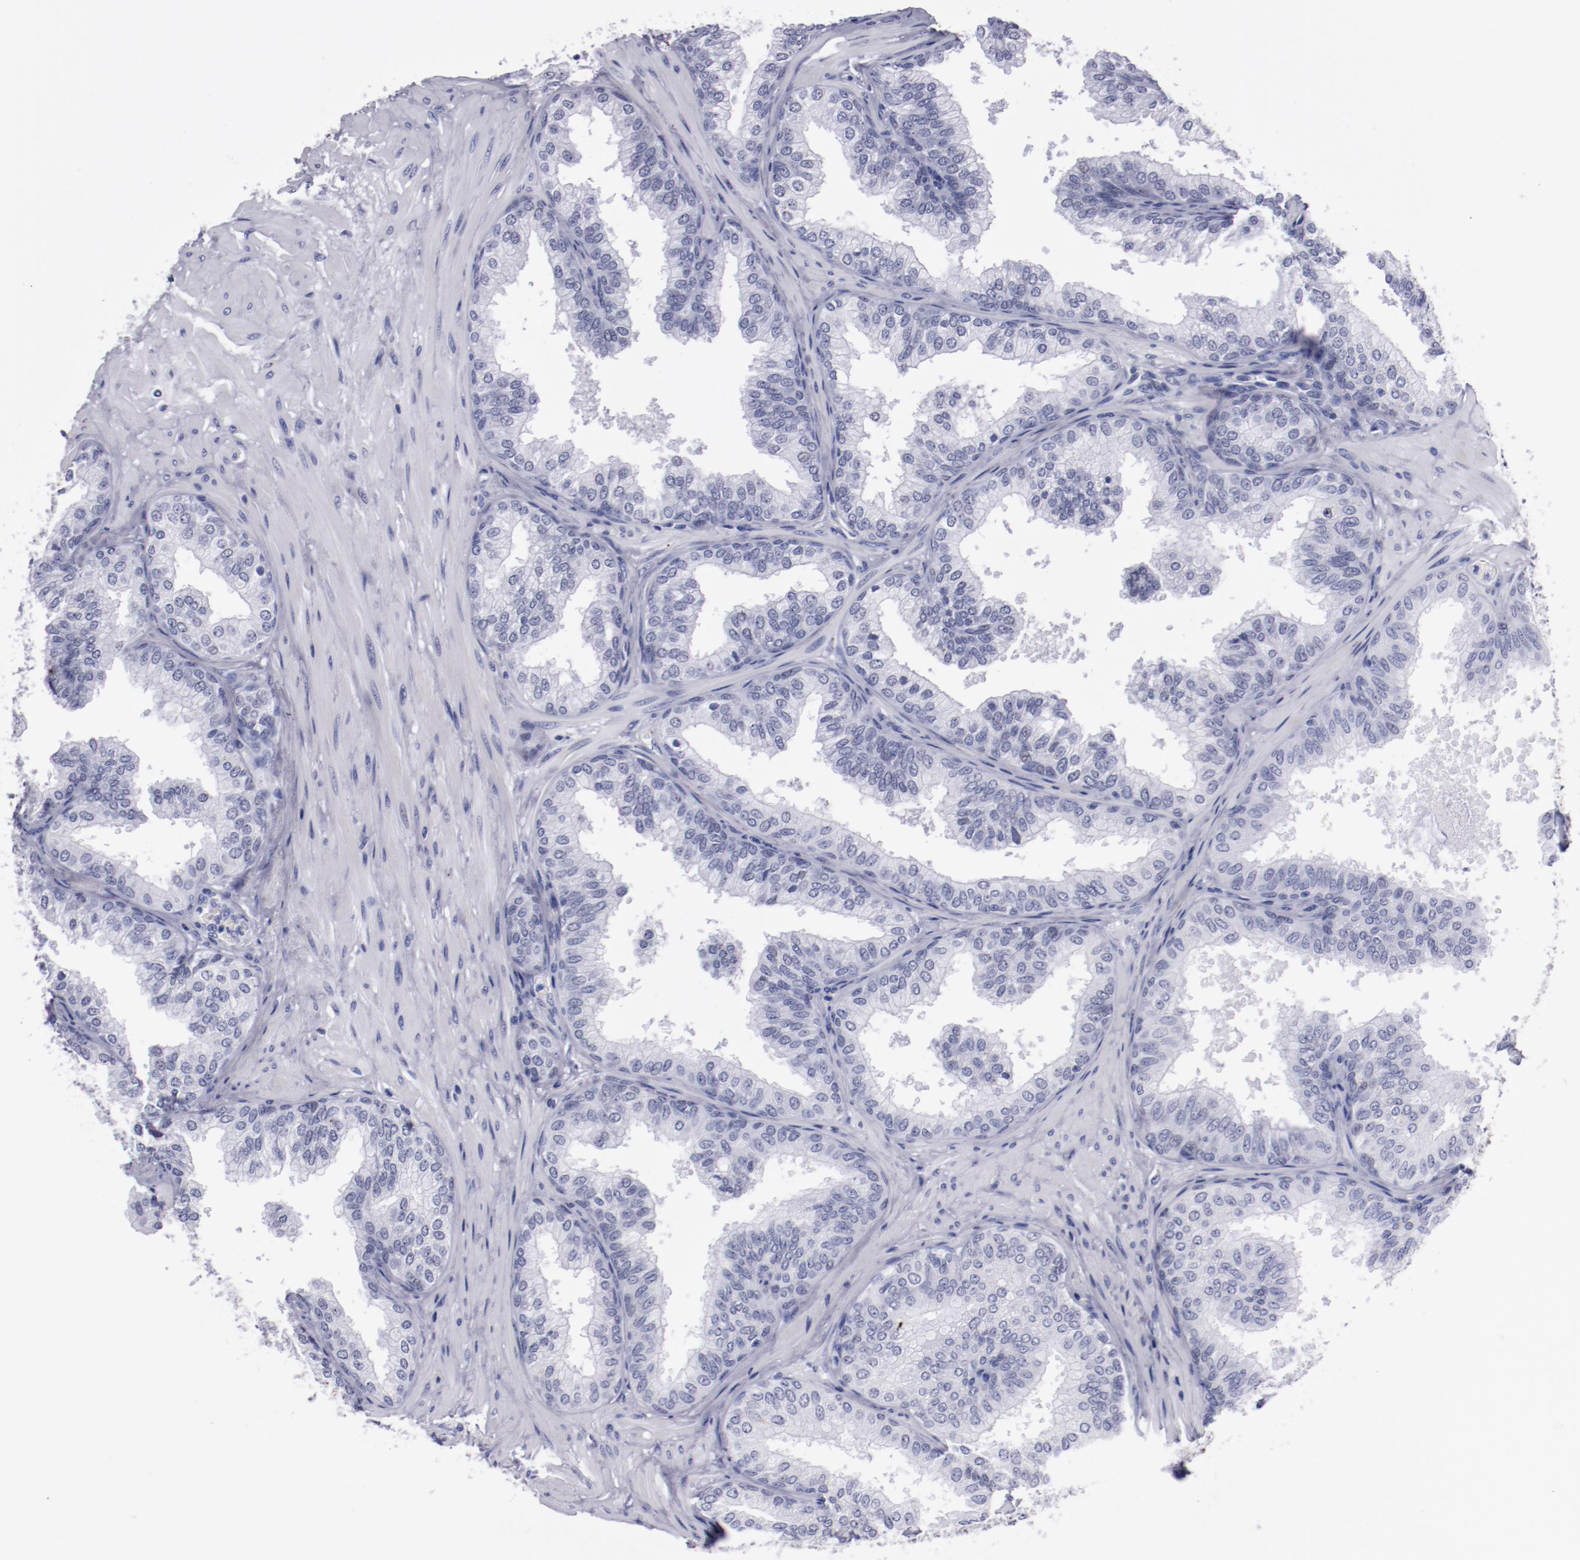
{"staining": {"intensity": "negative", "quantity": "none", "location": "none"}, "tissue": "prostate", "cell_type": "Glandular cells", "image_type": "normal", "snomed": [{"axis": "morphology", "description": "Normal tissue, NOS"}, {"axis": "topography", "description": "Prostate"}], "caption": "Normal prostate was stained to show a protein in brown. There is no significant staining in glandular cells.", "gene": "HNF1B", "patient": {"sex": "male", "age": 60}}